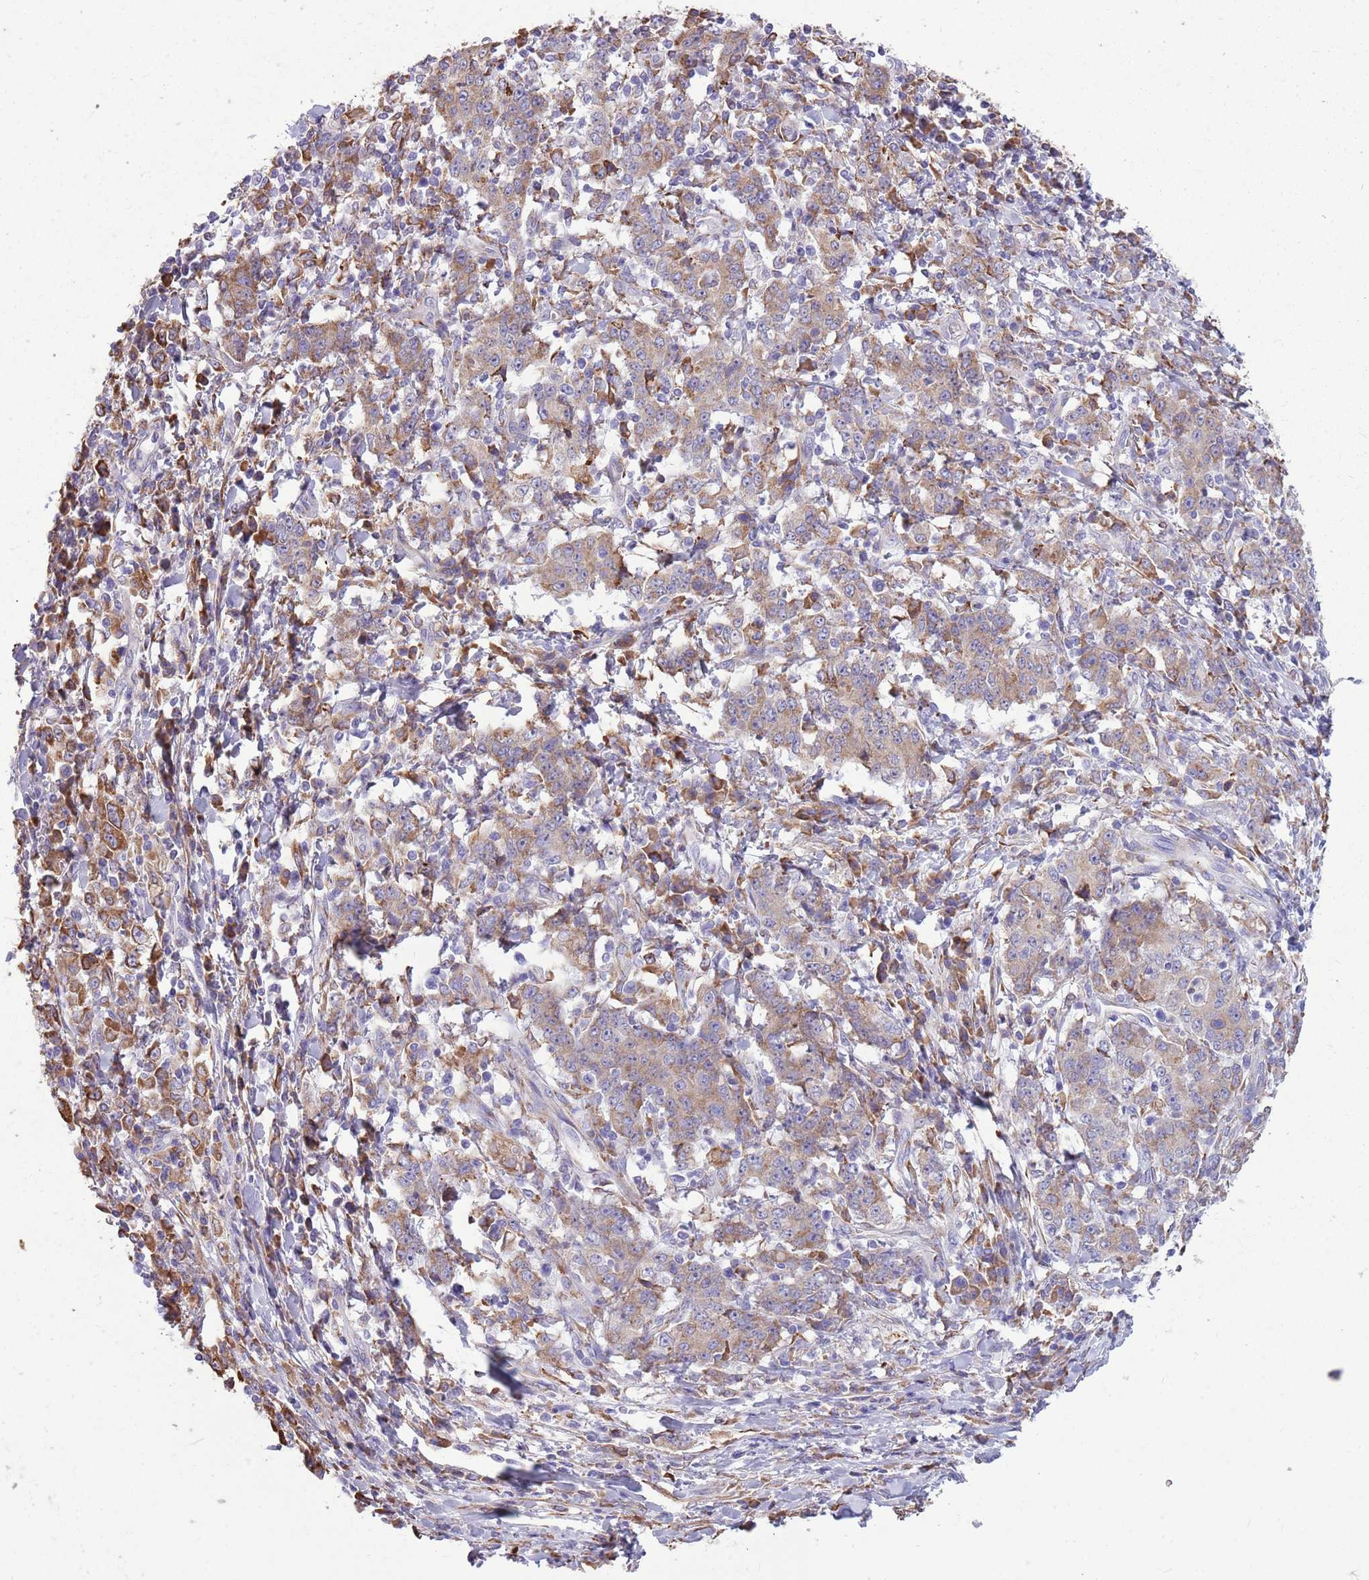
{"staining": {"intensity": "moderate", "quantity": ">75%", "location": "cytoplasmic/membranous"}, "tissue": "stomach cancer", "cell_type": "Tumor cells", "image_type": "cancer", "snomed": [{"axis": "morphology", "description": "Normal tissue, NOS"}, {"axis": "morphology", "description": "Adenocarcinoma, NOS"}, {"axis": "topography", "description": "Stomach, upper"}, {"axis": "topography", "description": "Stomach"}], "caption": "Immunohistochemical staining of stomach cancer (adenocarcinoma) displays medium levels of moderate cytoplasmic/membranous positivity in about >75% of tumor cells.", "gene": "KCTD19", "patient": {"sex": "male", "age": 59}}